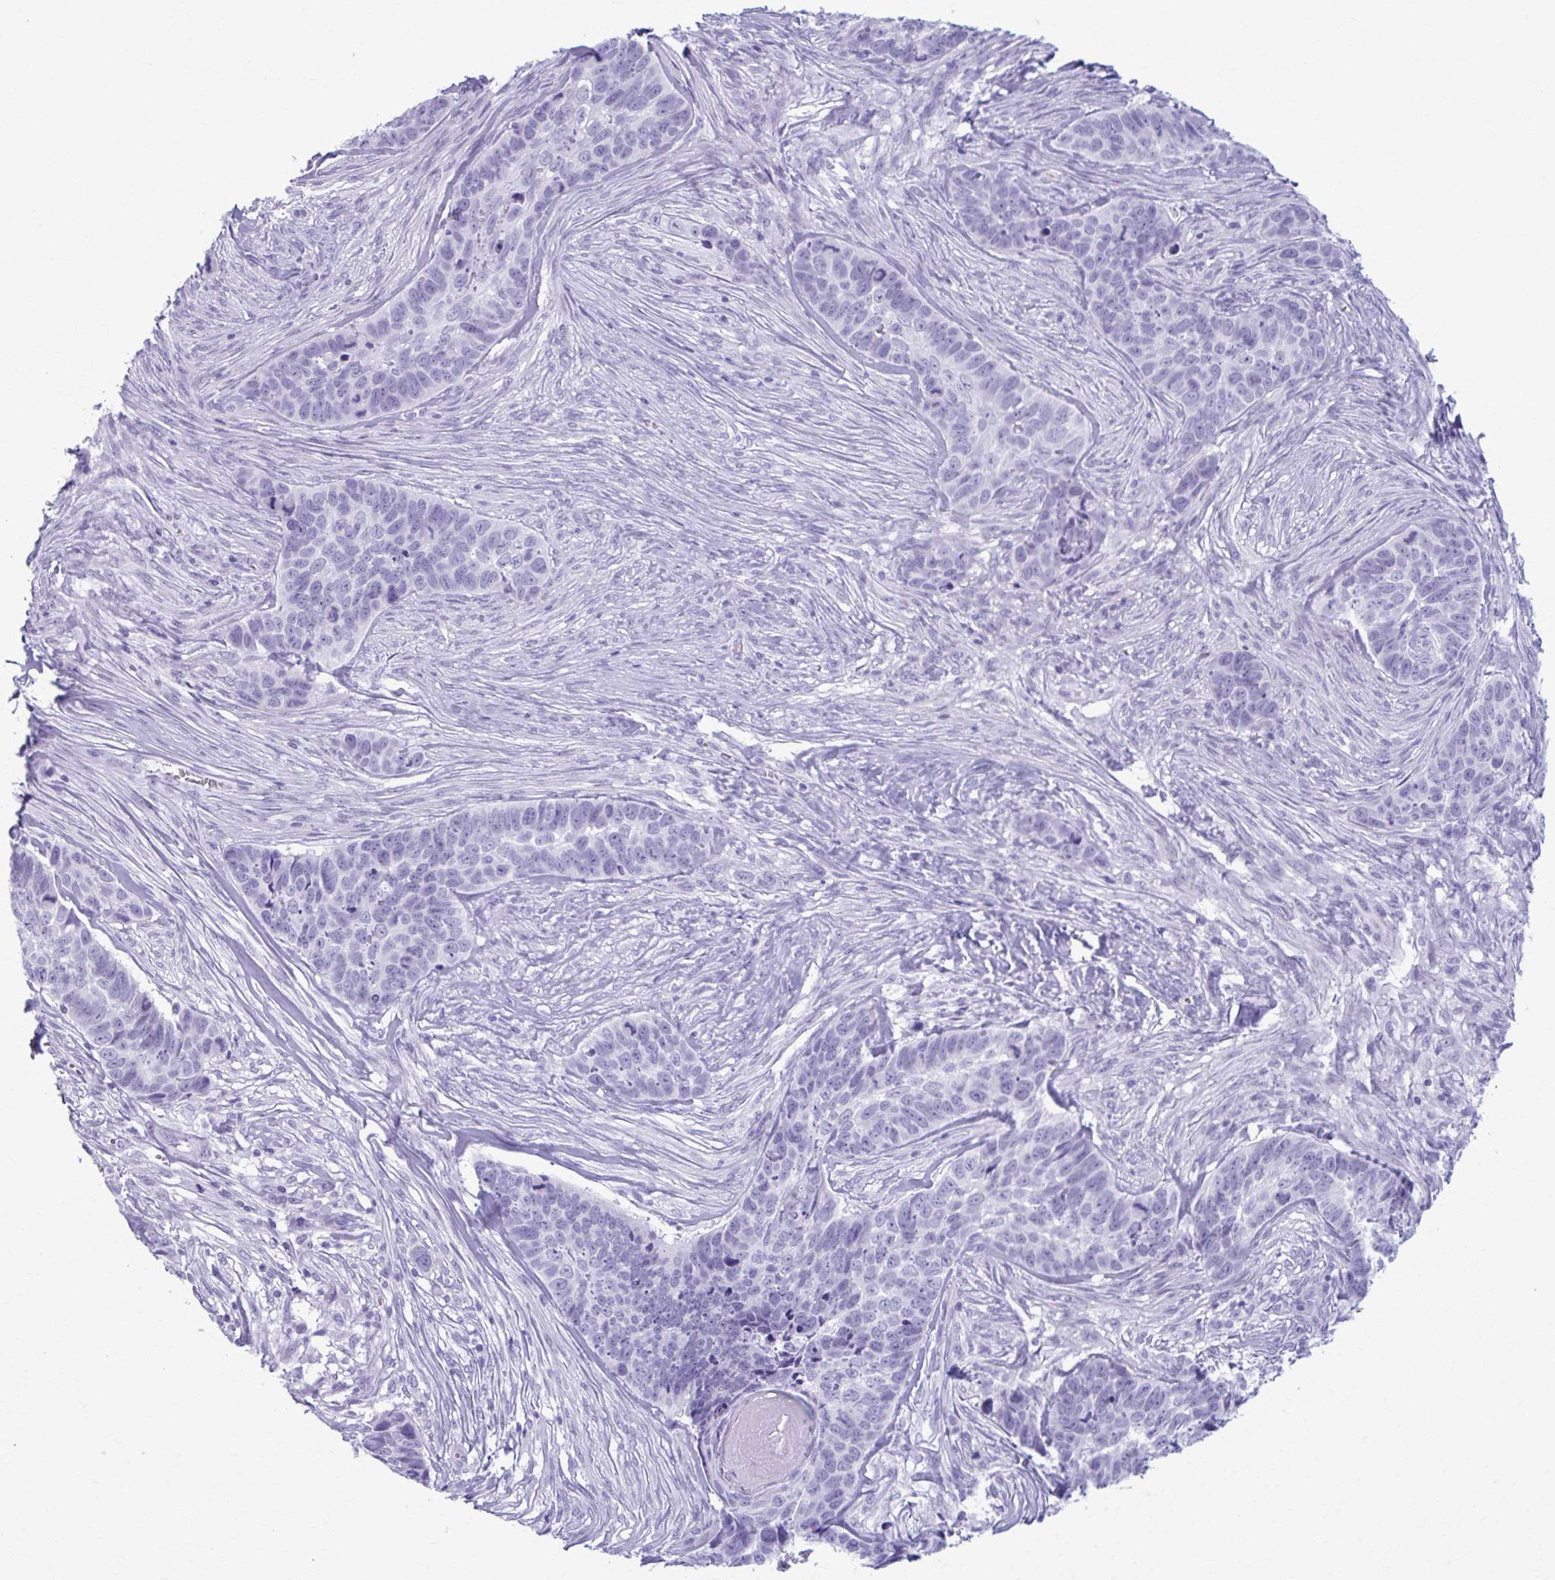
{"staining": {"intensity": "negative", "quantity": "none", "location": "none"}, "tissue": "skin cancer", "cell_type": "Tumor cells", "image_type": "cancer", "snomed": [{"axis": "morphology", "description": "Basal cell carcinoma"}, {"axis": "topography", "description": "Skin"}], "caption": "Protein analysis of skin cancer demonstrates no significant expression in tumor cells.", "gene": "MPLKIP", "patient": {"sex": "female", "age": 82}}